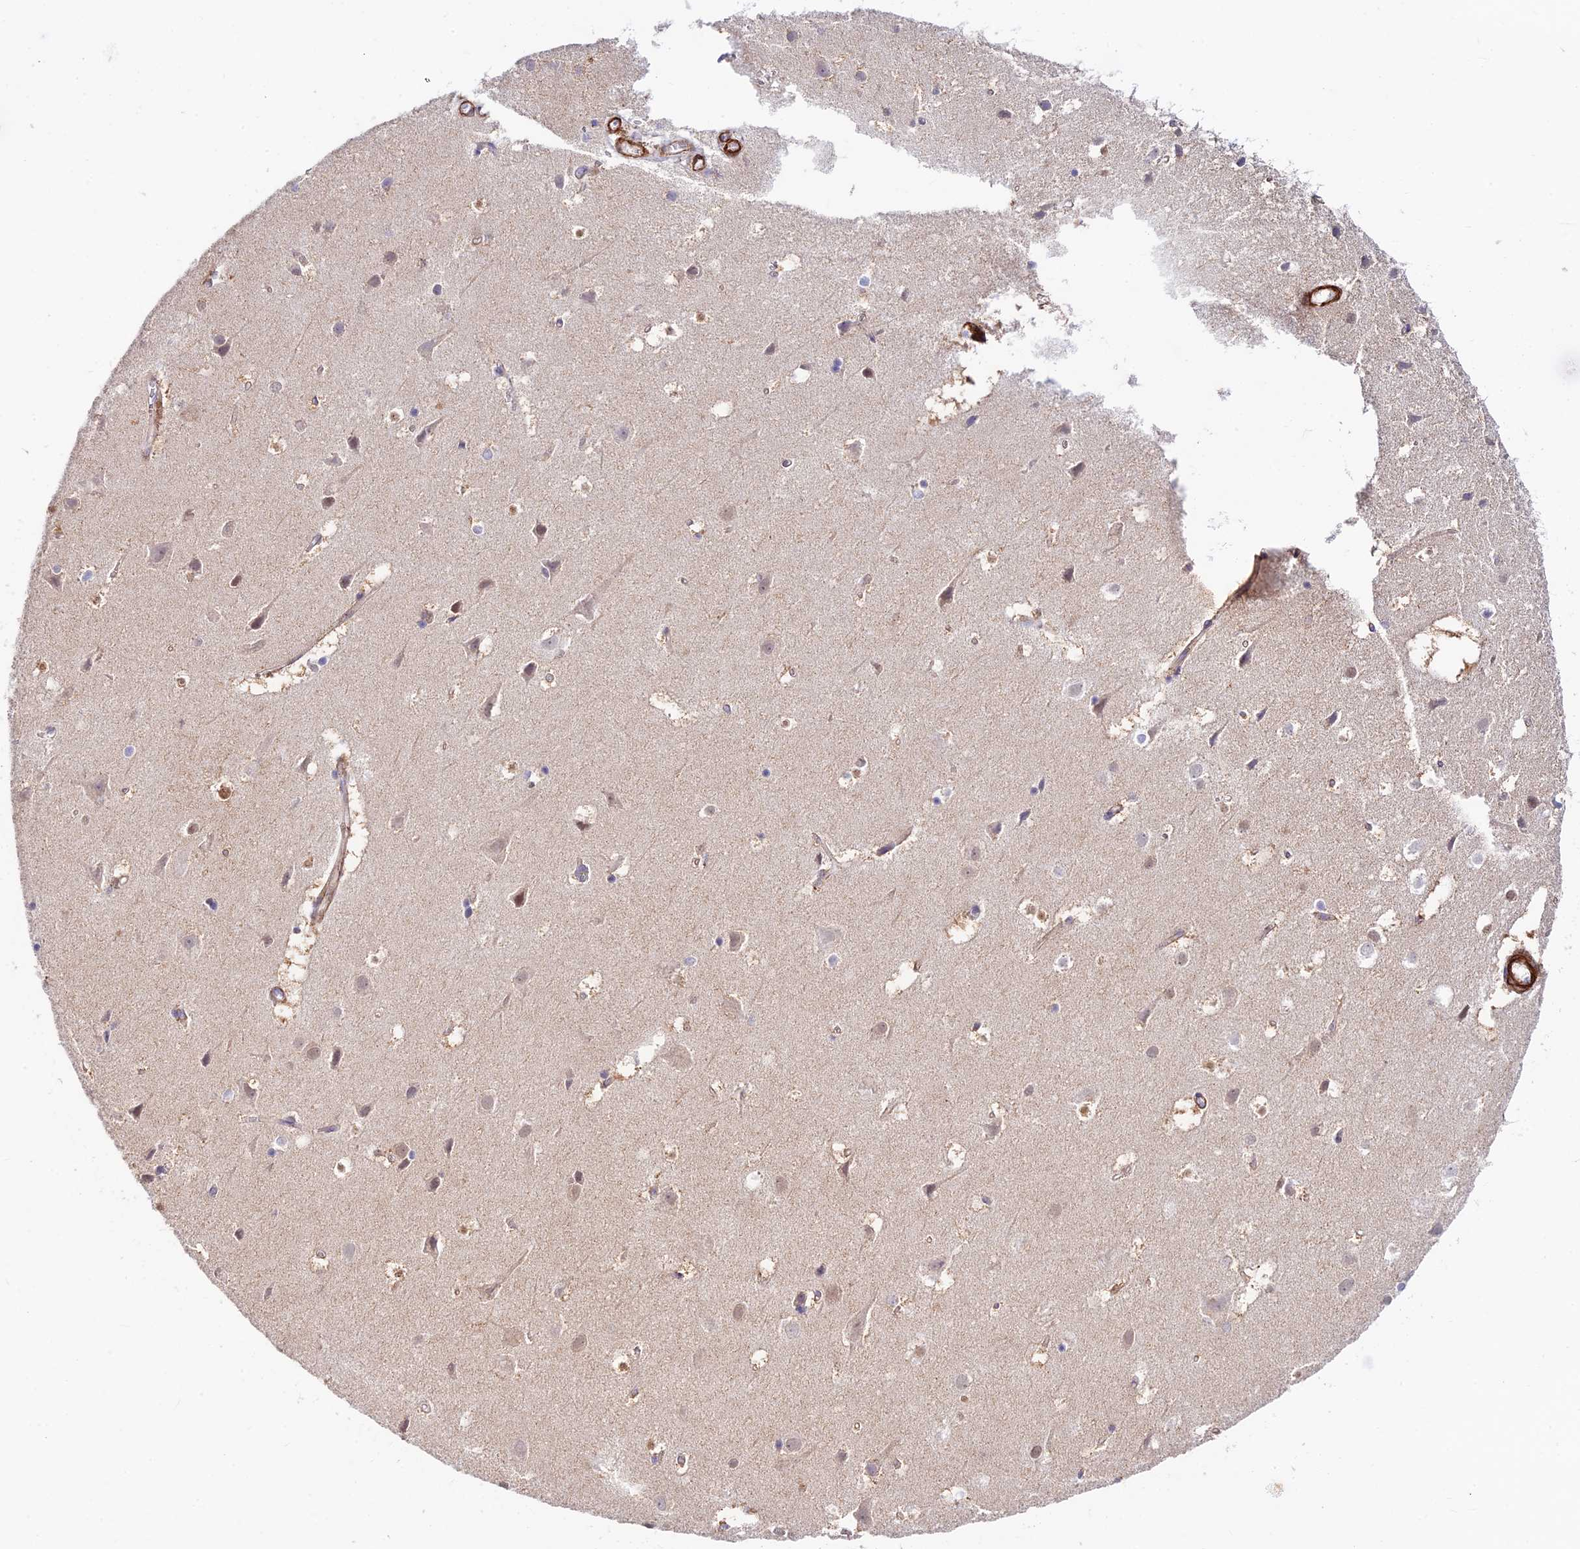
{"staining": {"intensity": "moderate", "quantity": ">75%", "location": "cytoplasmic/membranous"}, "tissue": "cerebral cortex", "cell_type": "Endothelial cells", "image_type": "normal", "snomed": [{"axis": "morphology", "description": "Normal tissue, NOS"}, {"axis": "topography", "description": "Cerebral cortex"}], "caption": "Immunohistochemistry (IHC) of benign human cerebral cortex reveals medium levels of moderate cytoplasmic/membranous positivity in about >75% of endothelial cells. (DAB (3,3'-diaminobenzidine) IHC with brightfield microscopy, high magnification).", "gene": "ANKRD50", "patient": {"sex": "male", "age": 54}}